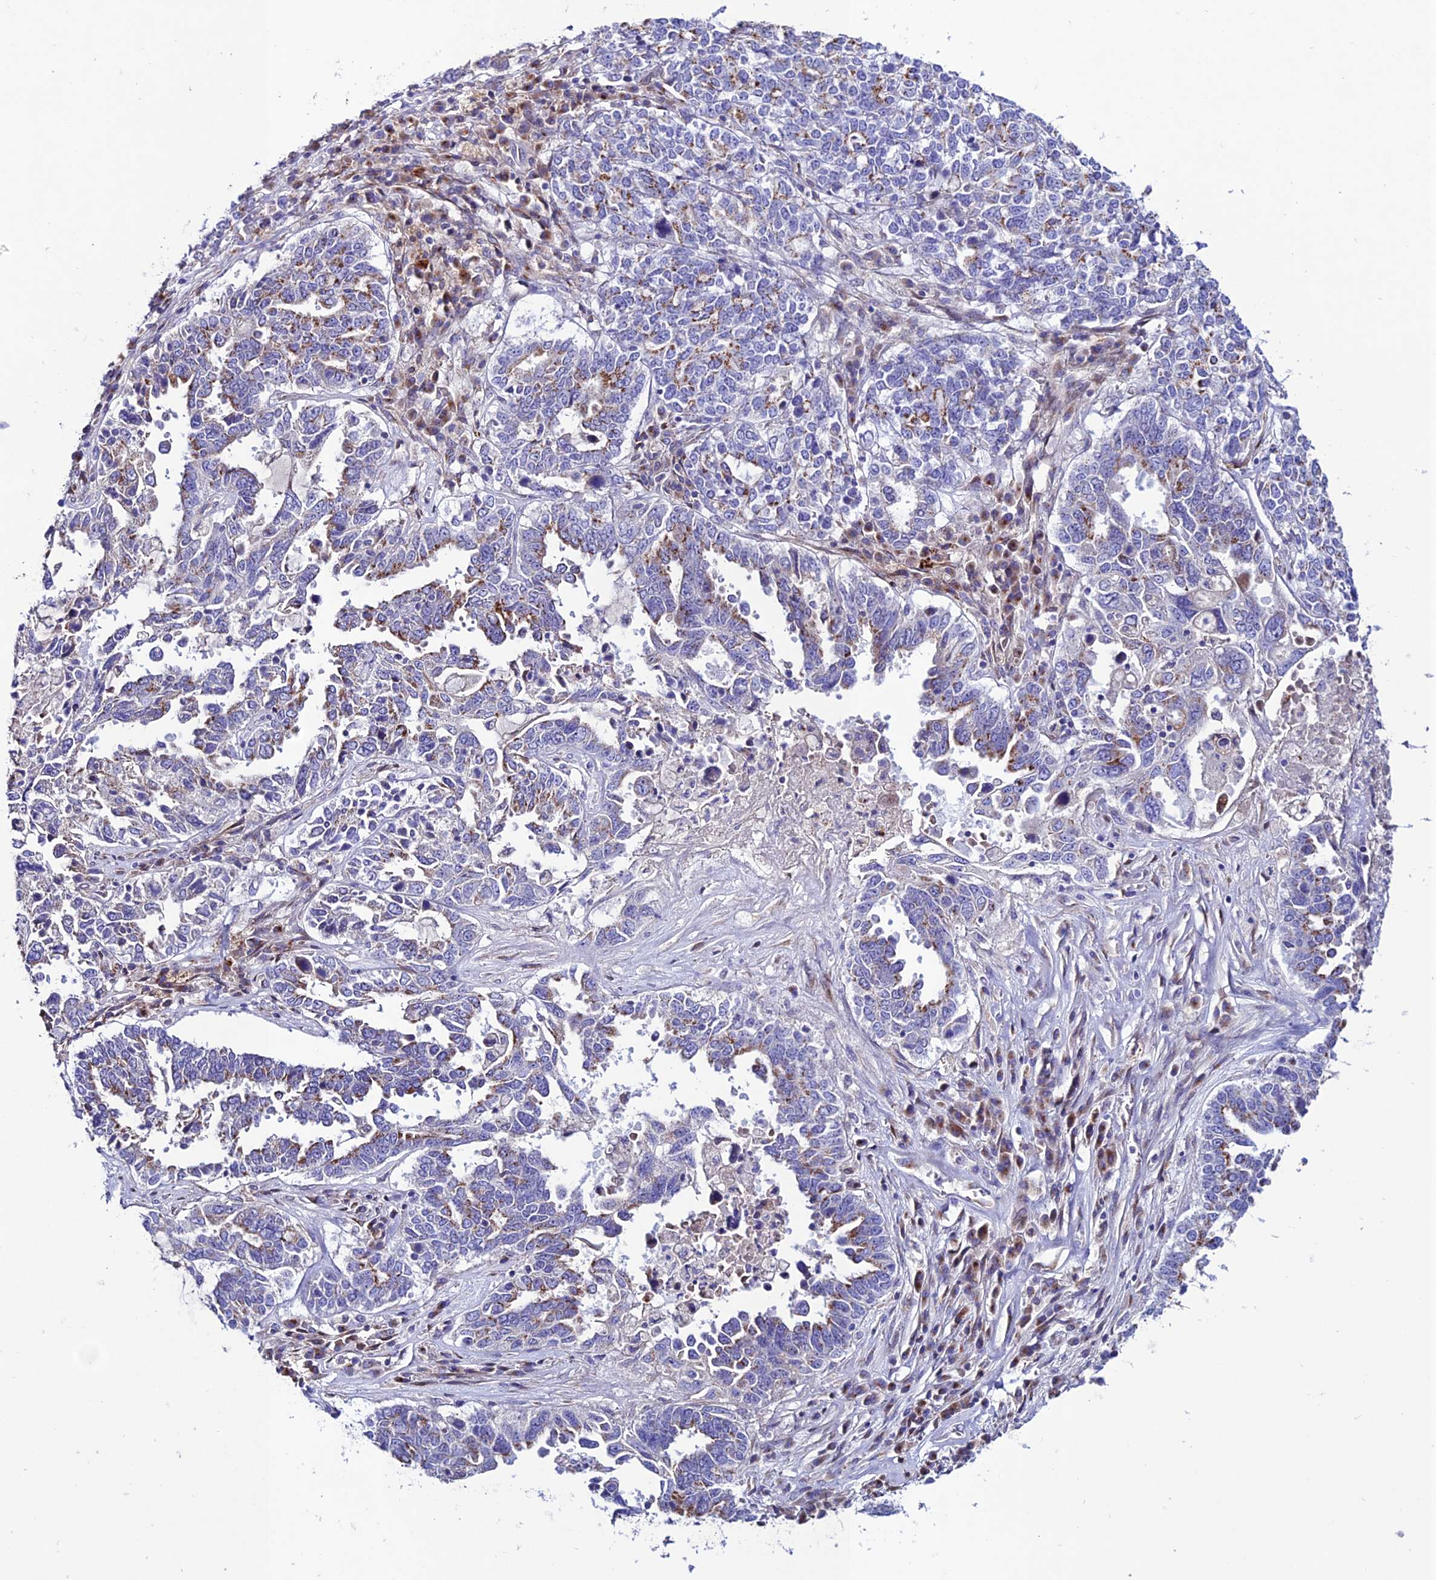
{"staining": {"intensity": "moderate", "quantity": "25%-75%", "location": "cytoplasmic/membranous"}, "tissue": "ovarian cancer", "cell_type": "Tumor cells", "image_type": "cancer", "snomed": [{"axis": "morphology", "description": "Carcinoma, endometroid"}, {"axis": "topography", "description": "Ovary"}], "caption": "A brown stain shows moderate cytoplasmic/membranous staining of a protein in ovarian cancer (endometroid carcinoma) tumor cells.", "gene": "OR51Q1", "patient": {"sex": "female", "age": 62}}